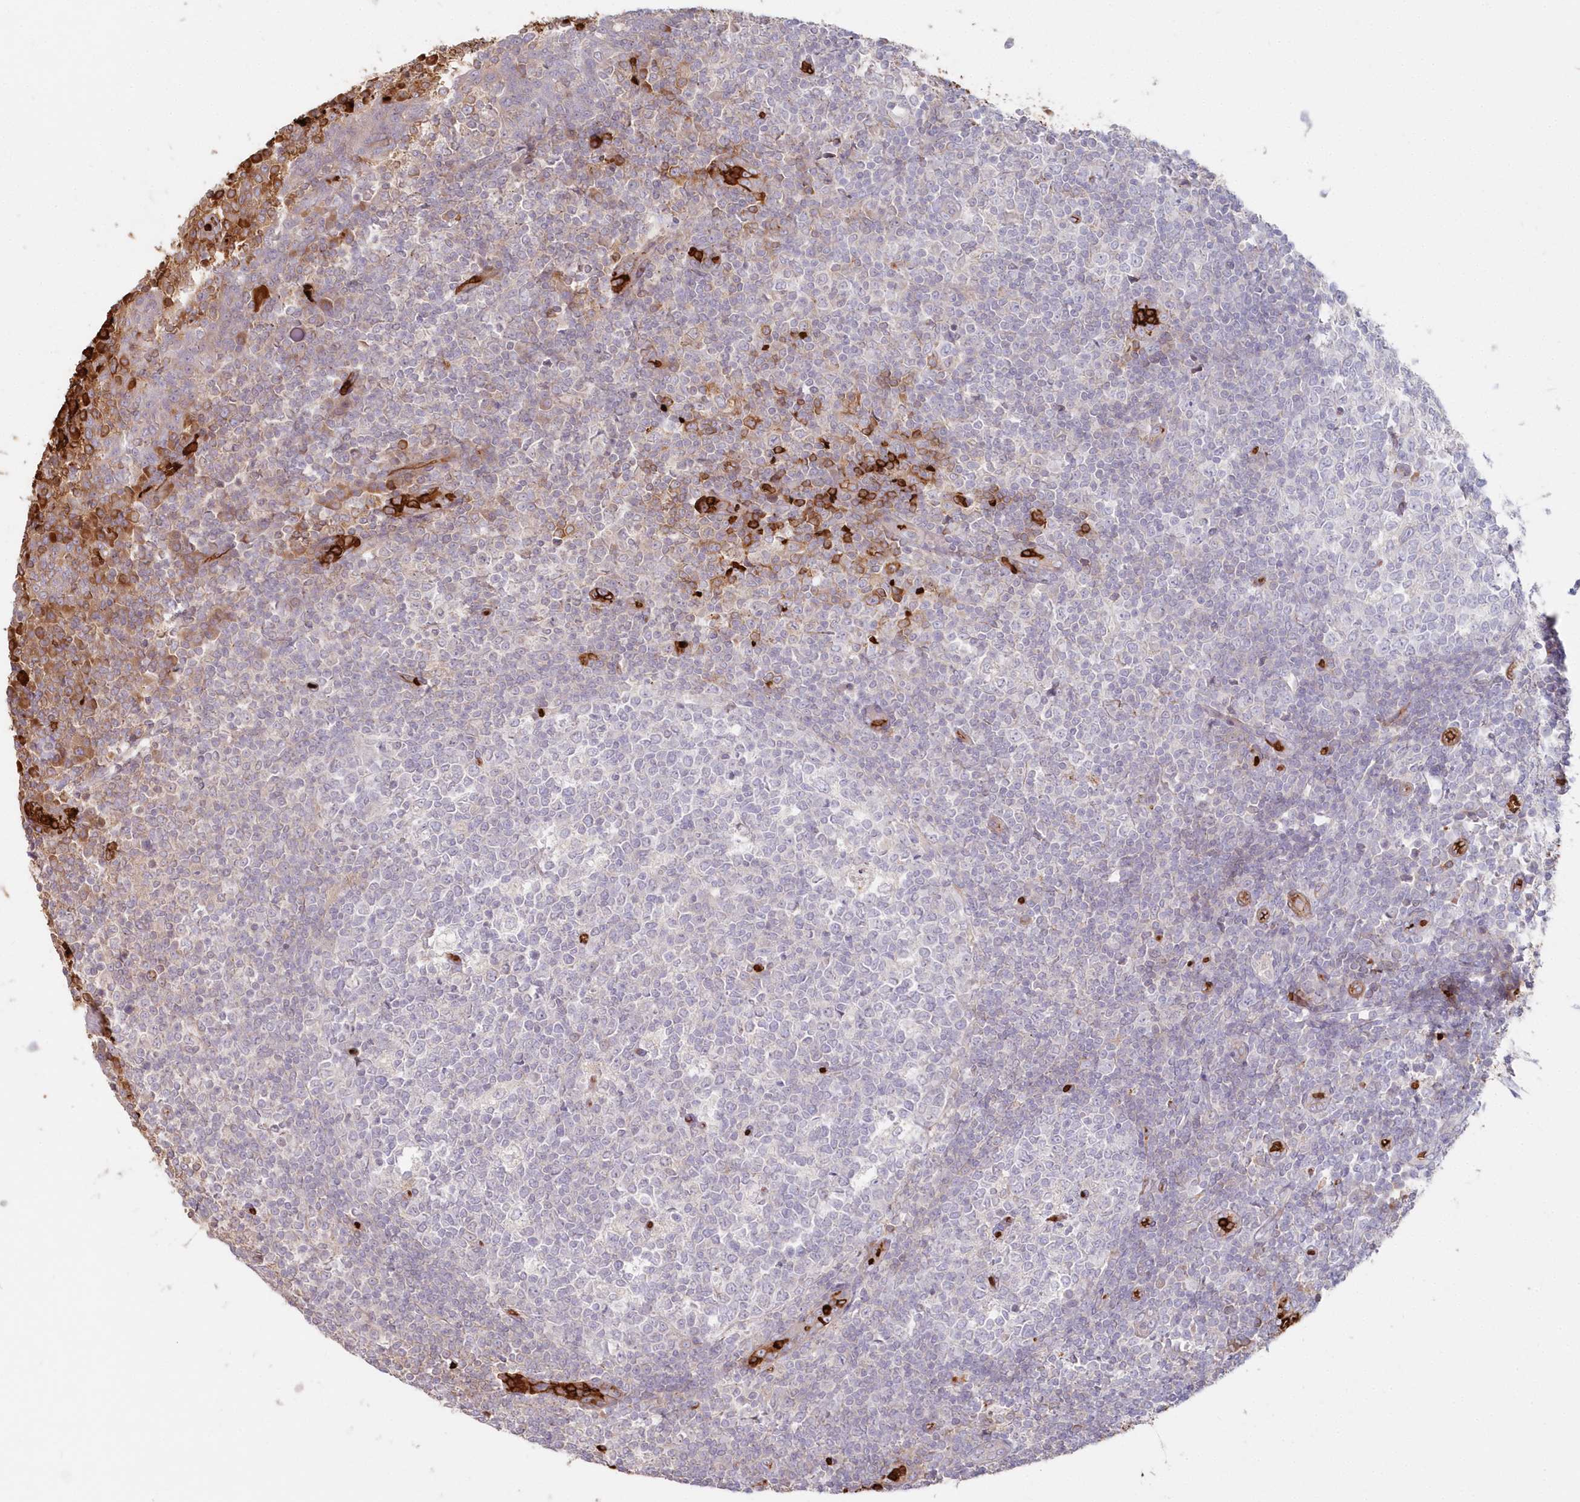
{"staining": {"intensity": "negative", "quantity": "none", "location": "none"}, "tissue": "tonsil", "cell_type": "Germinal center cells", "image_type": "normal", "snomed": [{"axis": "morphology", "description": "Normal tissue, NOS"}, {"axis": "topography", "description": "Tonsil"}], "caption": "The photomicrograph displays no significant expression in germinal center cells of tonsil. Brightfield microscopy of IHC stained with DAB (3,3'-diaminobenzidine) (brown) and hematoxylin (blue), captured at high magnification.", "gene": "SERINC1", "patient": {"sex": "female", "age": 19}}